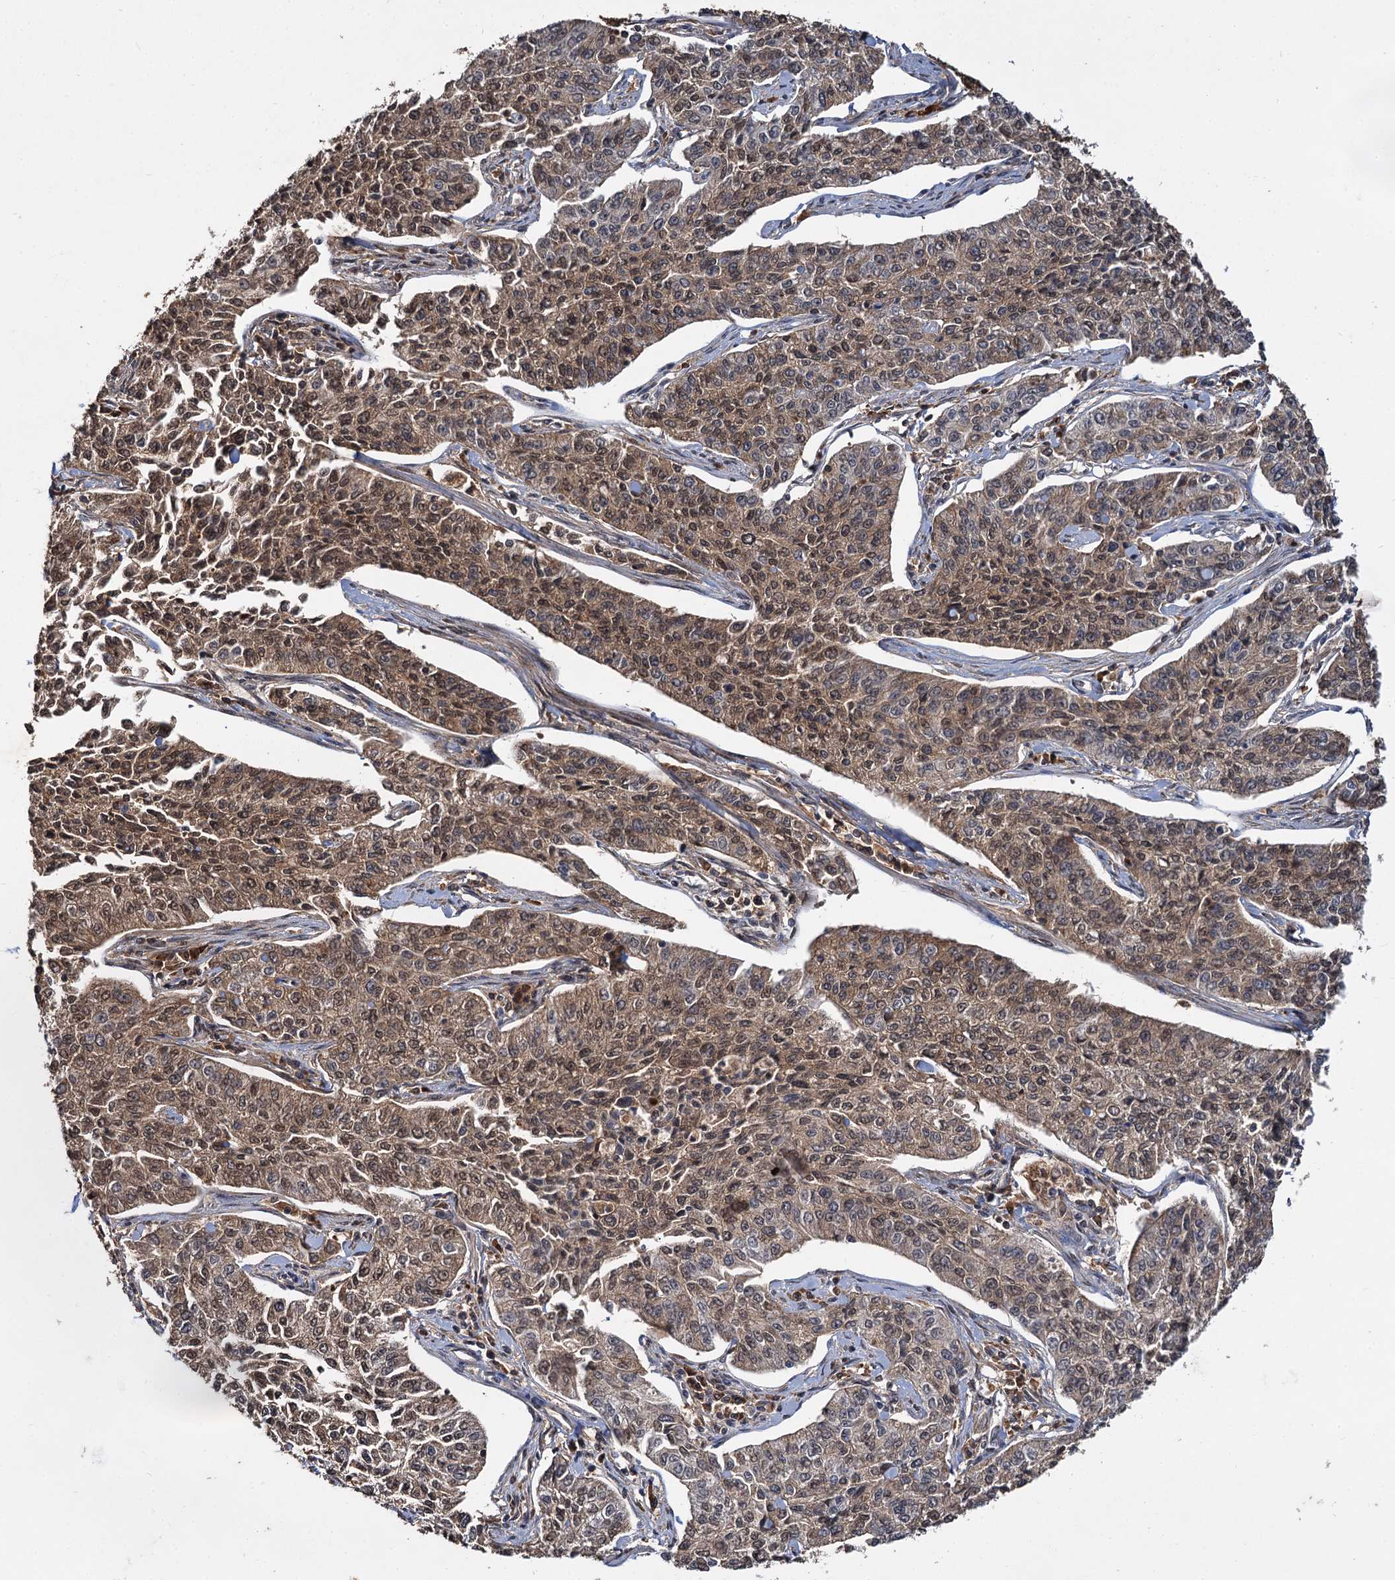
{"staining": {"intensity": "moderate", "quantity": "25%-75%", "location": "cytoplasmic/membranous"}, "tissue": "cervical cancer", "cell_type": "Tumor cells", "image_type": "cancer", "snomed": [{"axis": "morphology", "description": "Squamous cell carcinoma, NOS"}, {"axis": "topography", "description": "Cervix"}], "caption": "High-magnification brightfield microscopy of cervical squamous cell carcinoma stained with DAB (brown) and counterstained with hematoxylin (blue). tumor cells exhibit moderate cytoplasmic/membranous expression is seen in about25%-75% of cells.", "gene": "MBD6", "patient": {"sex": "female", "age": 35}}